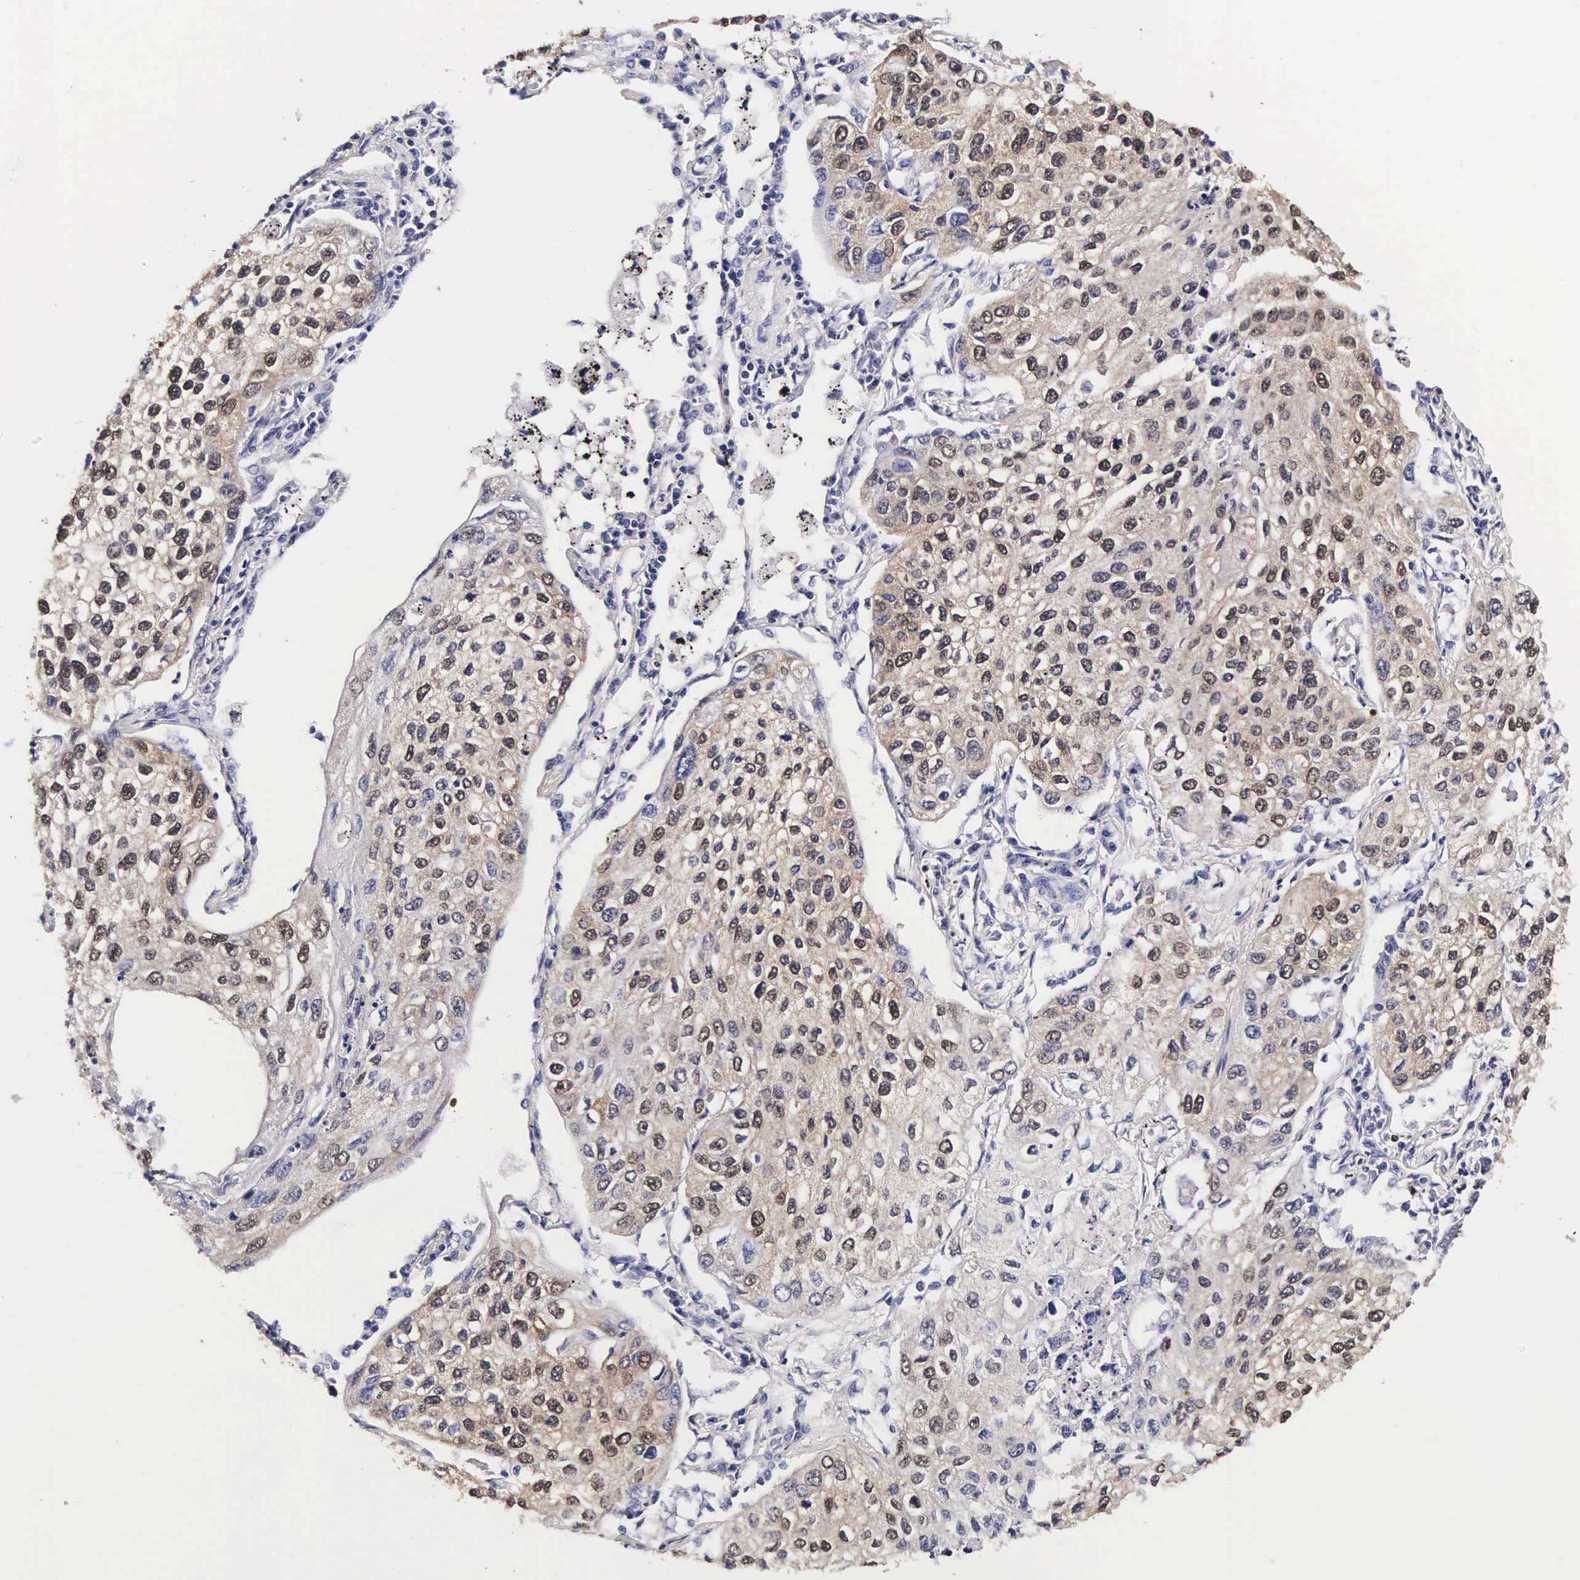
{"staining": {"intensity": "weak", "quantity": ">75%", "location": "cytoplasmic/membranous,nuclear"}, "tissue": "lung cancer", "cell_type": "Tumor cells", "image_type": "cancer", "snomed": [{"axis": "morphology", "description": "Squamous cell carcinoma, NOS"}, {"axis": "topography", "description": "Lung"}], "caption": "Weak cytoplasmic/membranous and nuclear protein positivity is identified in about >75% of tumor cells in lung squamous cell carcinoma.", "gene": "TECPR2", "patient": {"sex": "male", "age": 75}}